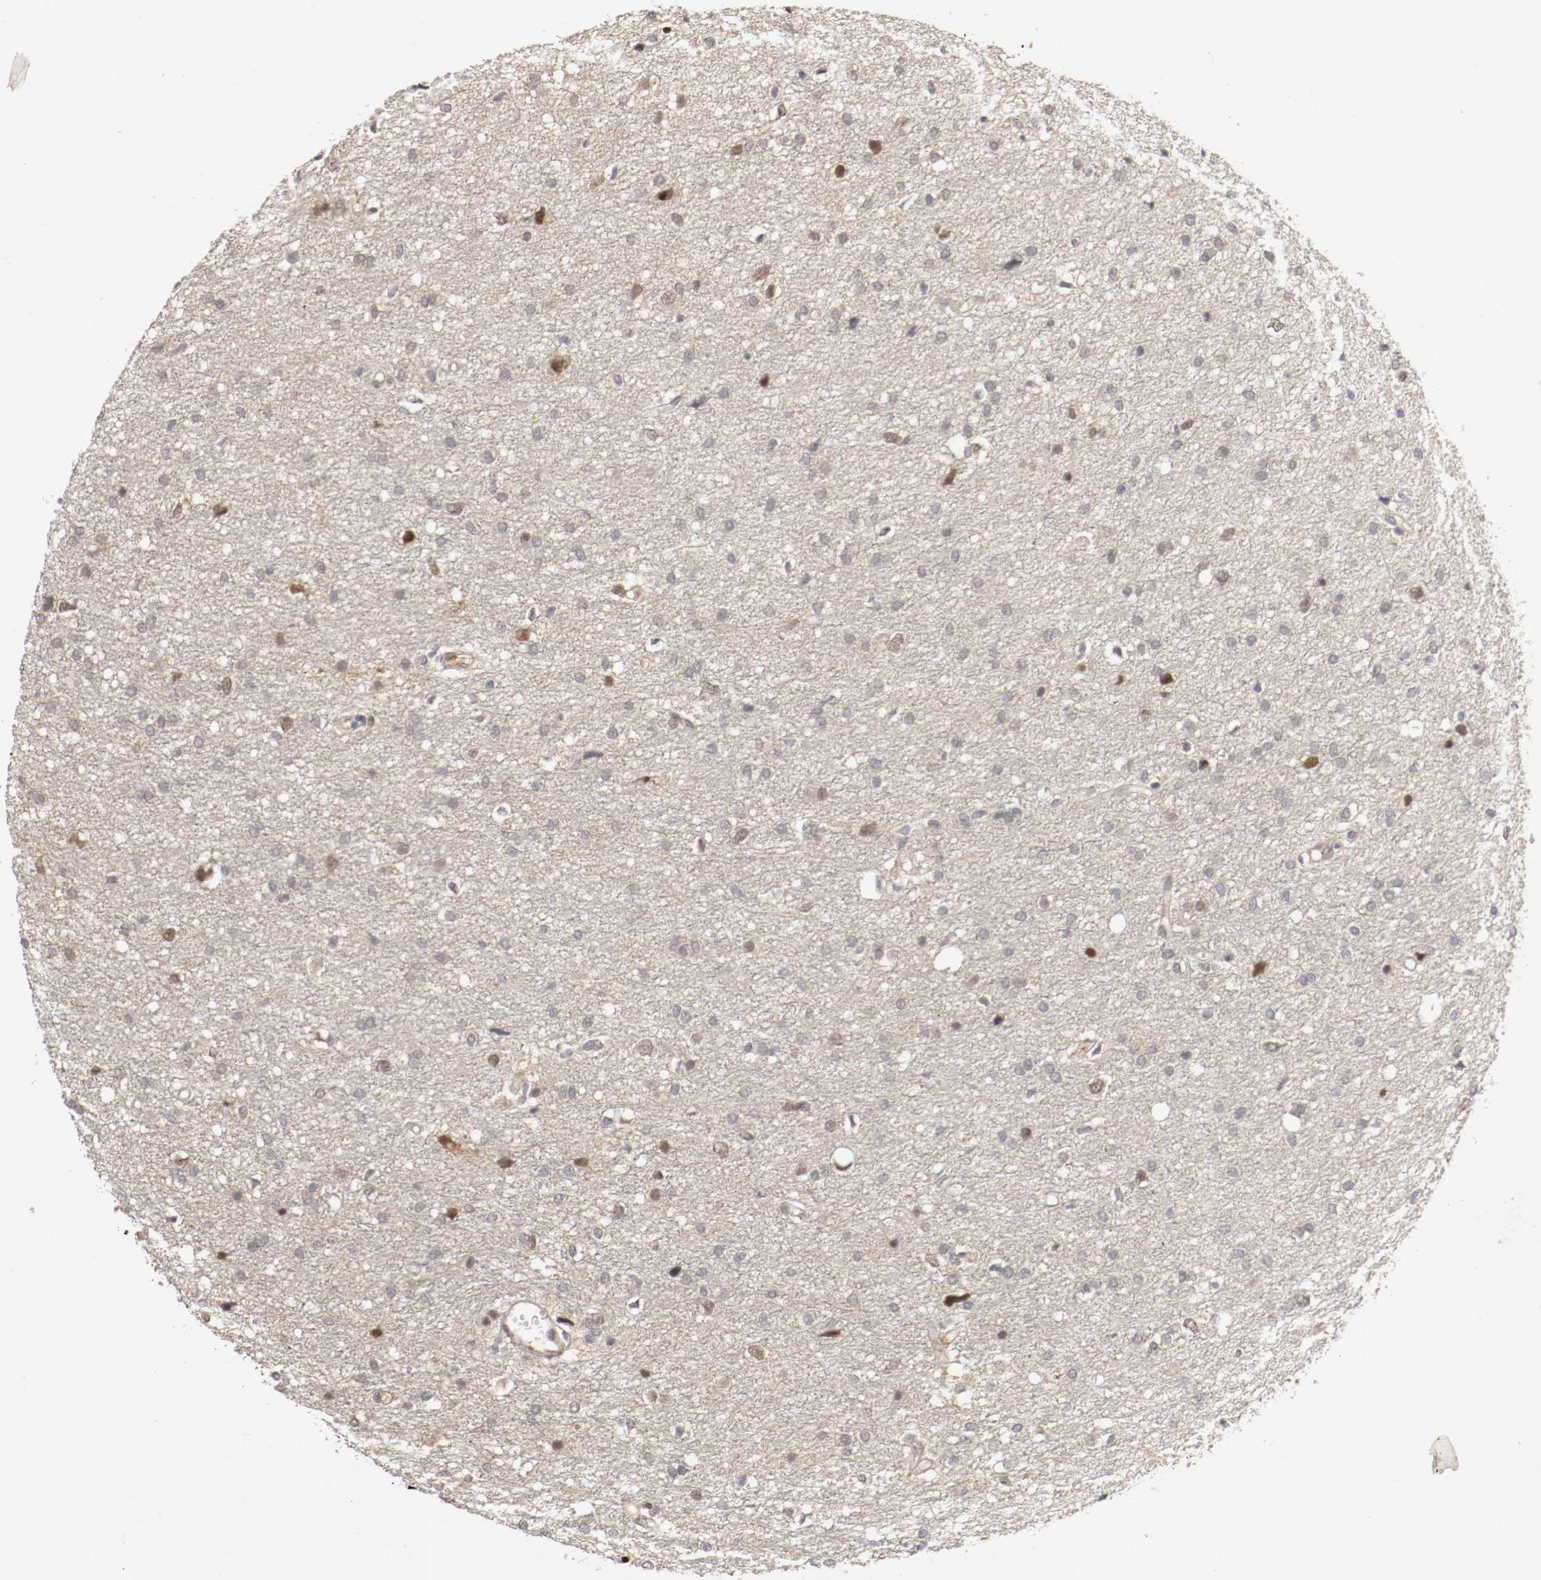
{"staining": {"intensity": "weak", "quantity": "<25%", "location": "nuclear"}, "tissue": "glioma", "cell_type": "Tumor cells", "image_type": "cancer", "snomed": [{"axis": "morphology", "description": "Glioma, malignant, High grade"}, {"axis": "topography", "description": "Brain"}], "caption": "High power microscopy photomicrograph of an IHC micrograph of malignant high-grade glioma, revealing no significant positivity in tumor cells.", "gene": "DNMT3B", "patient": {"sex": "female", "age": 59}}